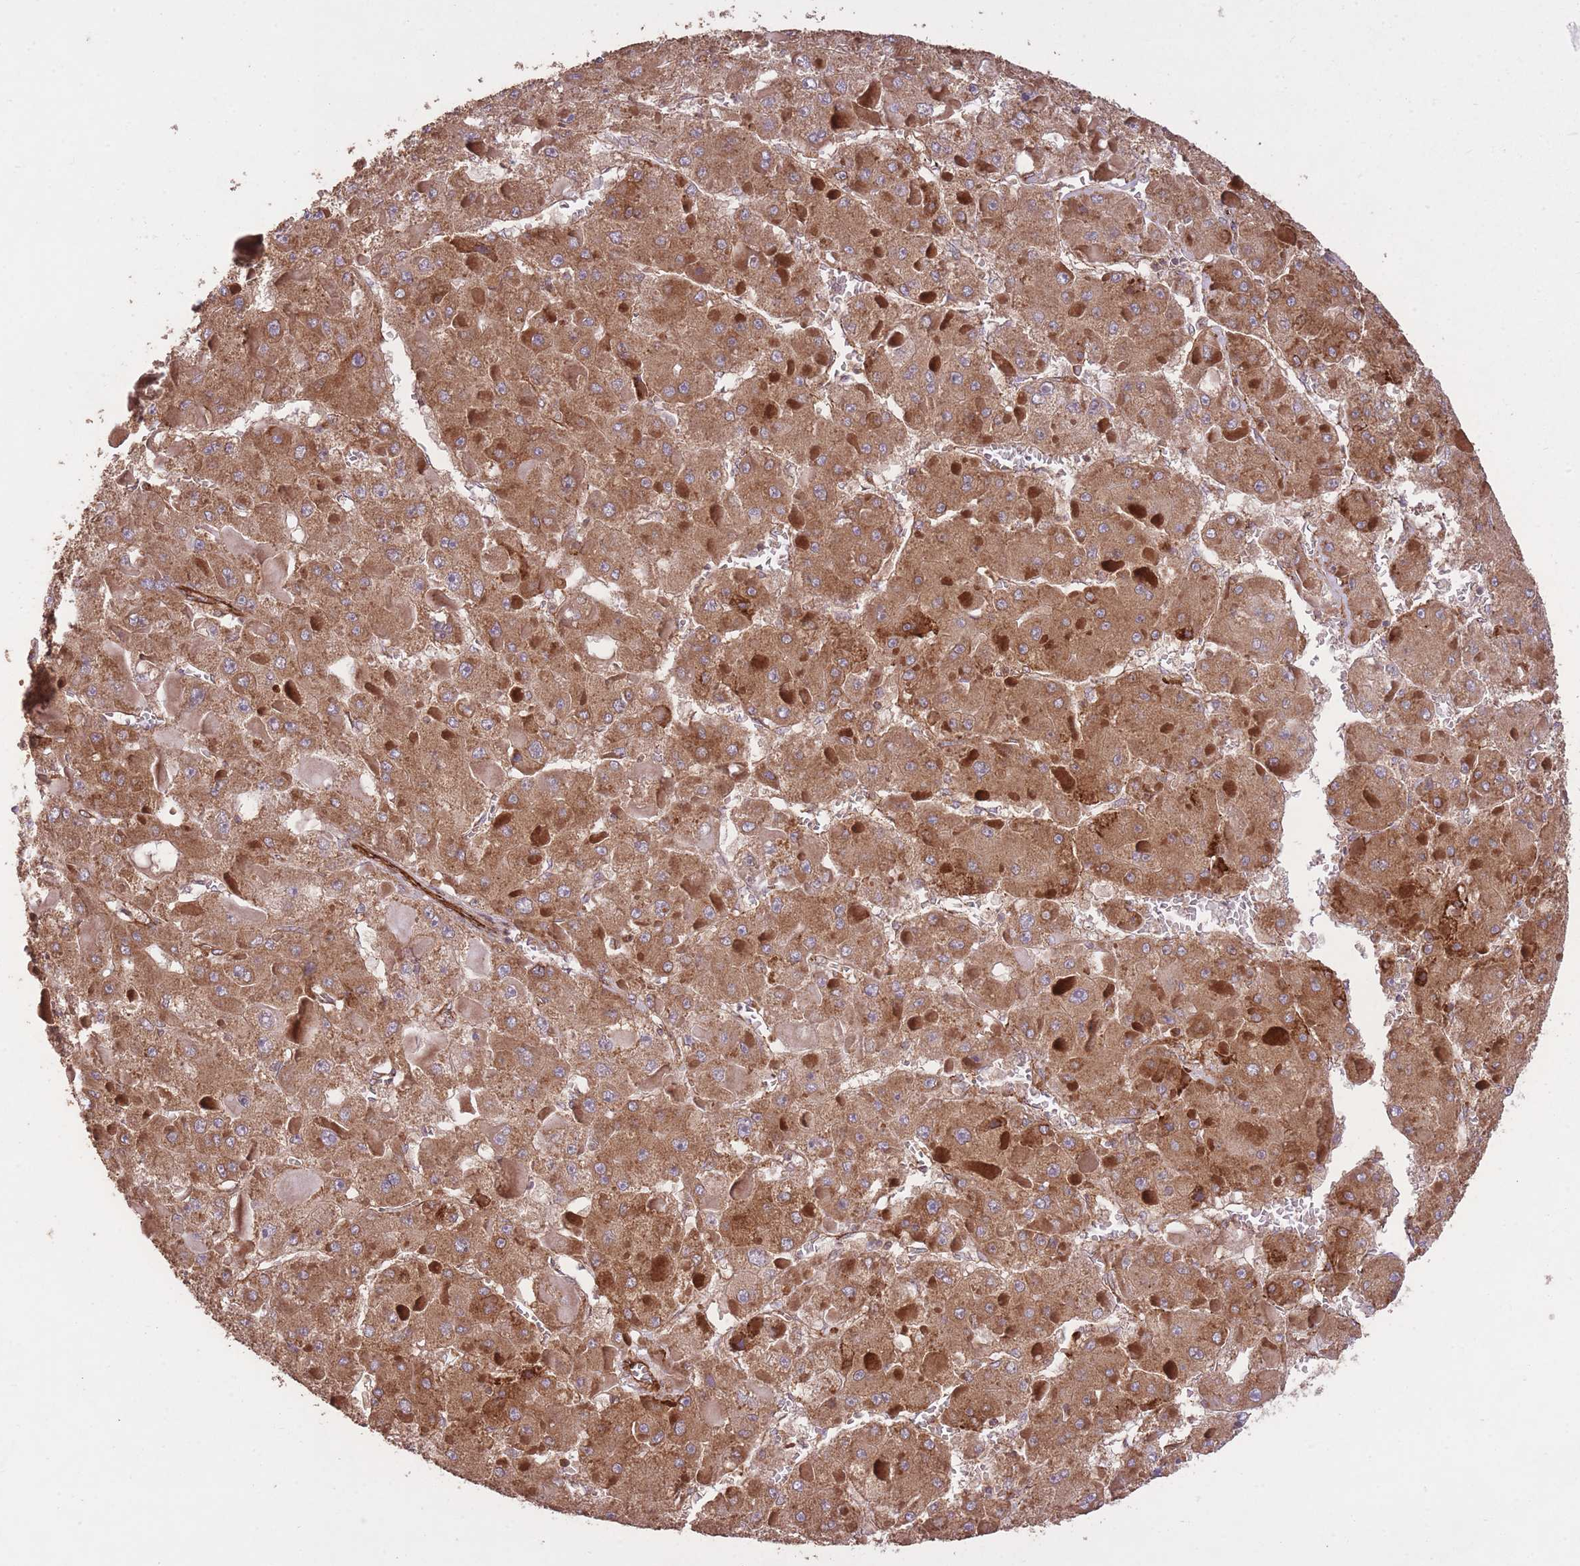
{"staining": {"intensity": "moderate", "quantity": ">75%", "location": "cytoplasmic/membranous"}, "tissue": "liver cancer", "cell_type": "Tumor cells", "image_type": "cancer", "snomed": [{"axis": "morphology", "description": "Carcinoma, Hepatocellular, NOS"}, {"axis": "topography", "description": "Liver"}], "caption": "Moderate cytoplasmic/membranous expression for a protein is appreciated in about >75% of tumor cells of liver cancer (hepatocellular carcinoma) using immunohistochemistry.", "gene": "CISH", "patient": {"sex": "female", "age": 73}}